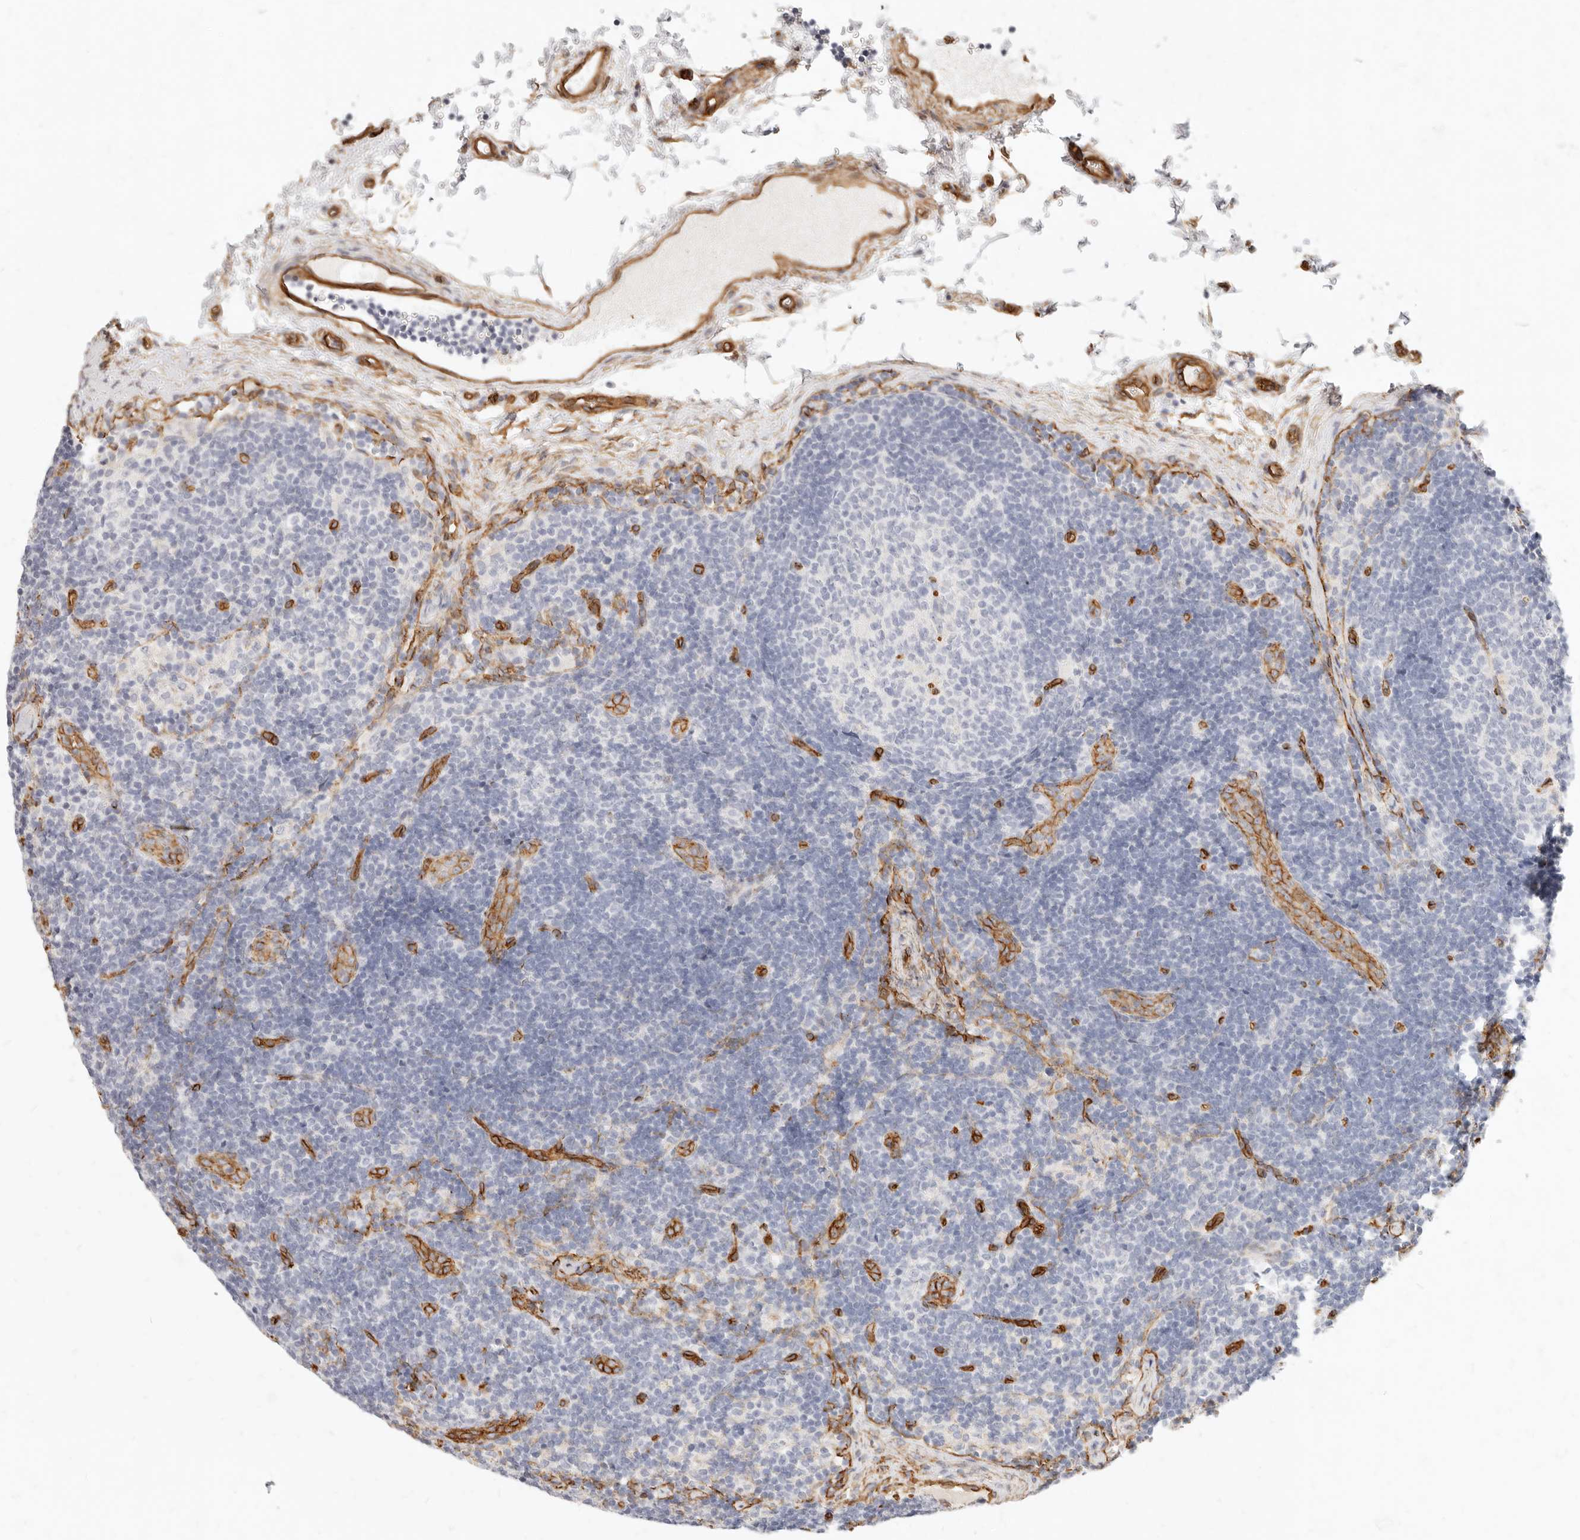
{"staining": {"intensity": "negative", "quantity": "none", "location": "none"}, "tissue": "lymph node", "cell_type": "Germinal center cells", "image_type": "normal", "snomed": [{"axis": "morphology", "description": "Normal tissue, NOS"}, {"axis": "topography", "description": "Lymph node"}], "caption": "Photomicrograph shows no protein staining in germinal center cells of benign lymph node.", "gene": "NUS1", "patient": {"sex": "female", "age": 22}}